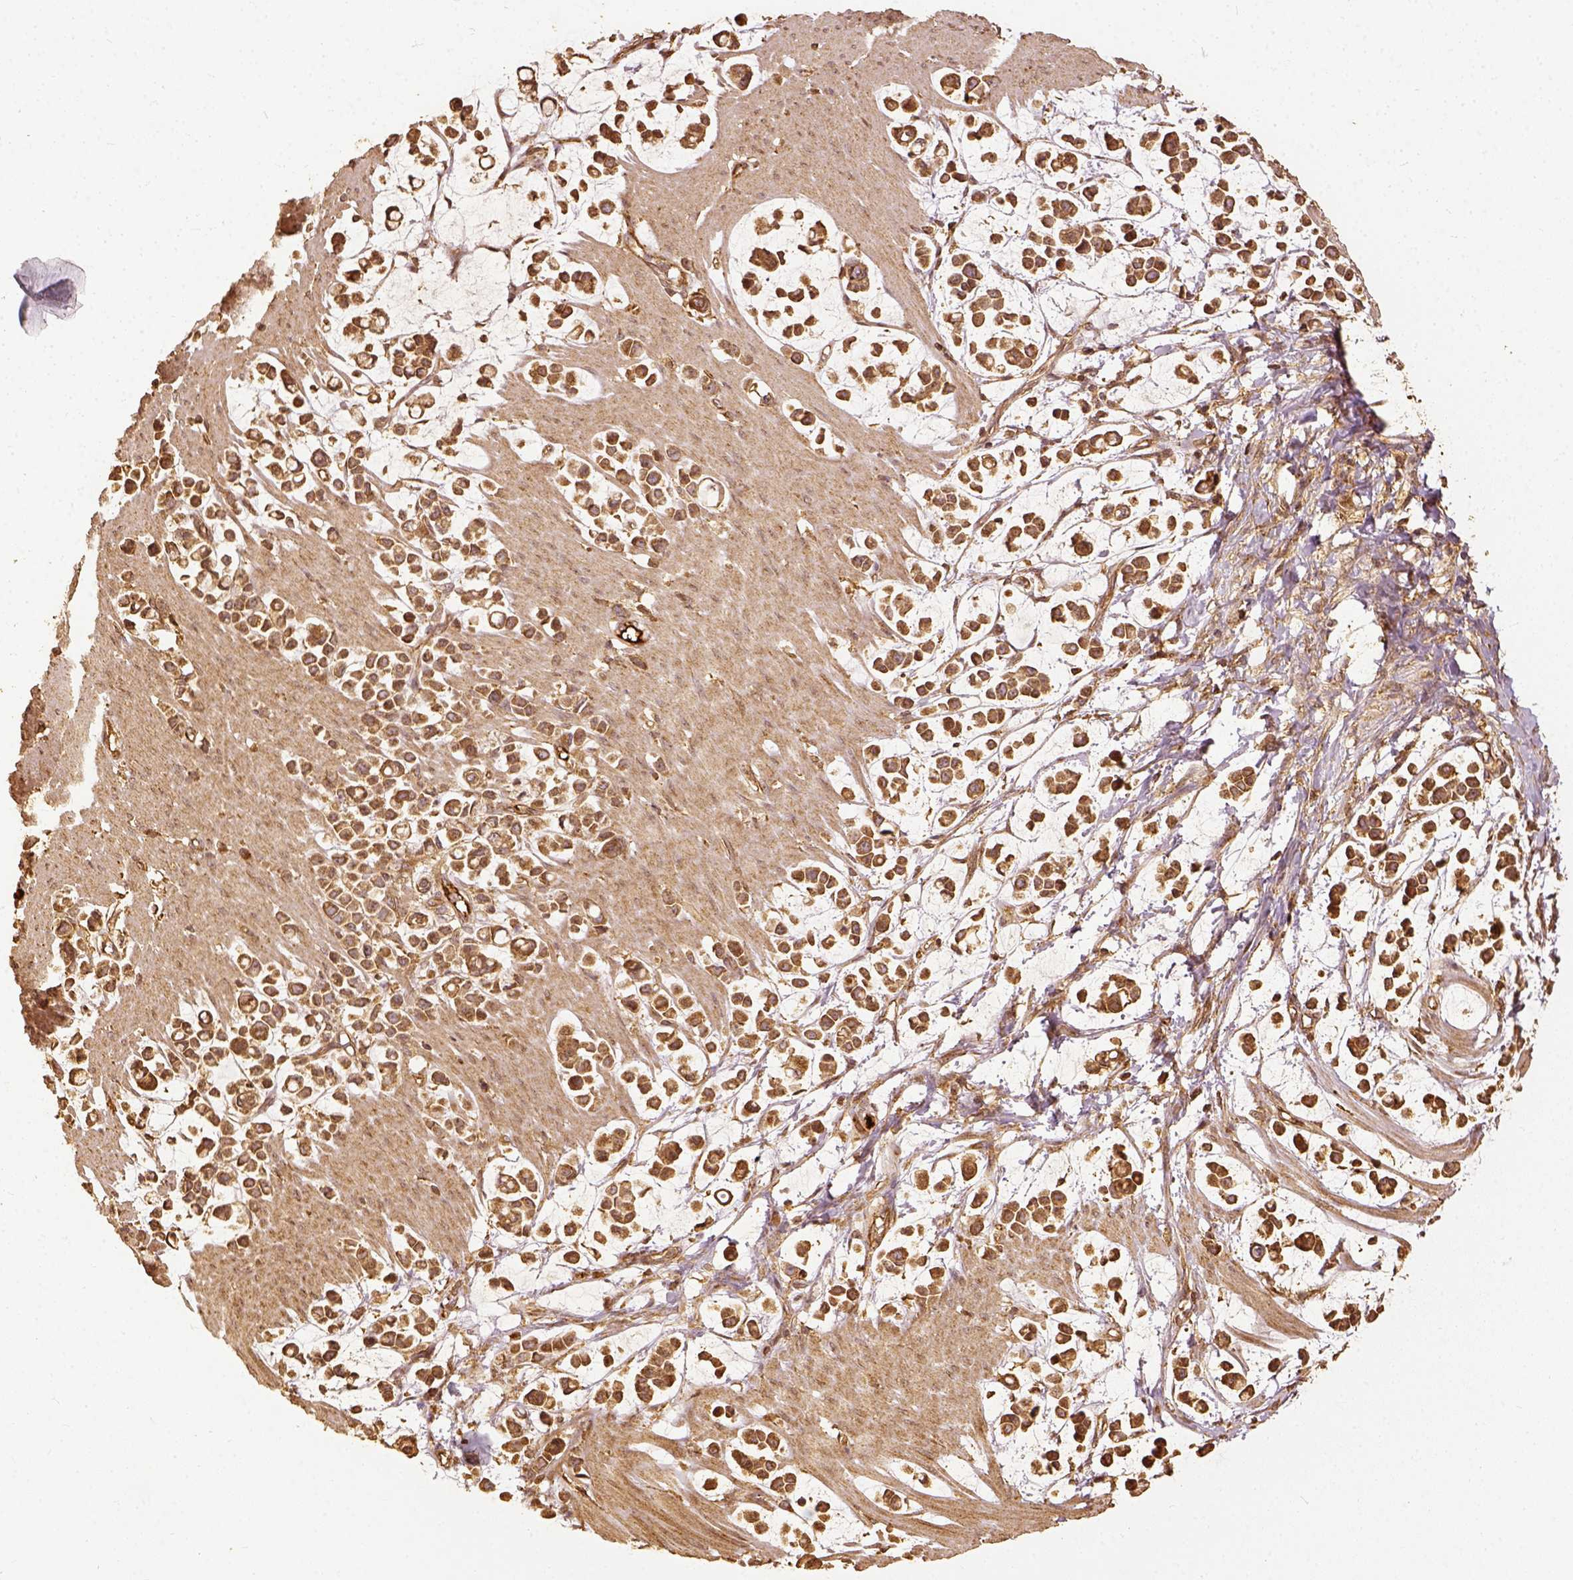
{"staining": {"intensity": "moderate", "quantity": ">75%", "location": "cytoplasmic/membranous"}, "tissue": "stomach cancer", "cell_type": "Tumor cells", "image_type": "cancer", "snomed": [{"axis": "morphology", "description": "Adenocarcinoma, NOS"}, {"axis": "topography", "description": "Stomach"}], "caption": "IHC micrograph of neoplastic tissue: stomach cancer (adenocarcinoma) stained using immunohistochemistry (IHC) reveals medium levels of moderate protein expression localized specifically in the cytoplasmic/membranous of tumor cells, appearing as a cytoplasmic/membranous brown color.", "gene": "VEGFA", "patient": {"sex": "male", "age": 82}}